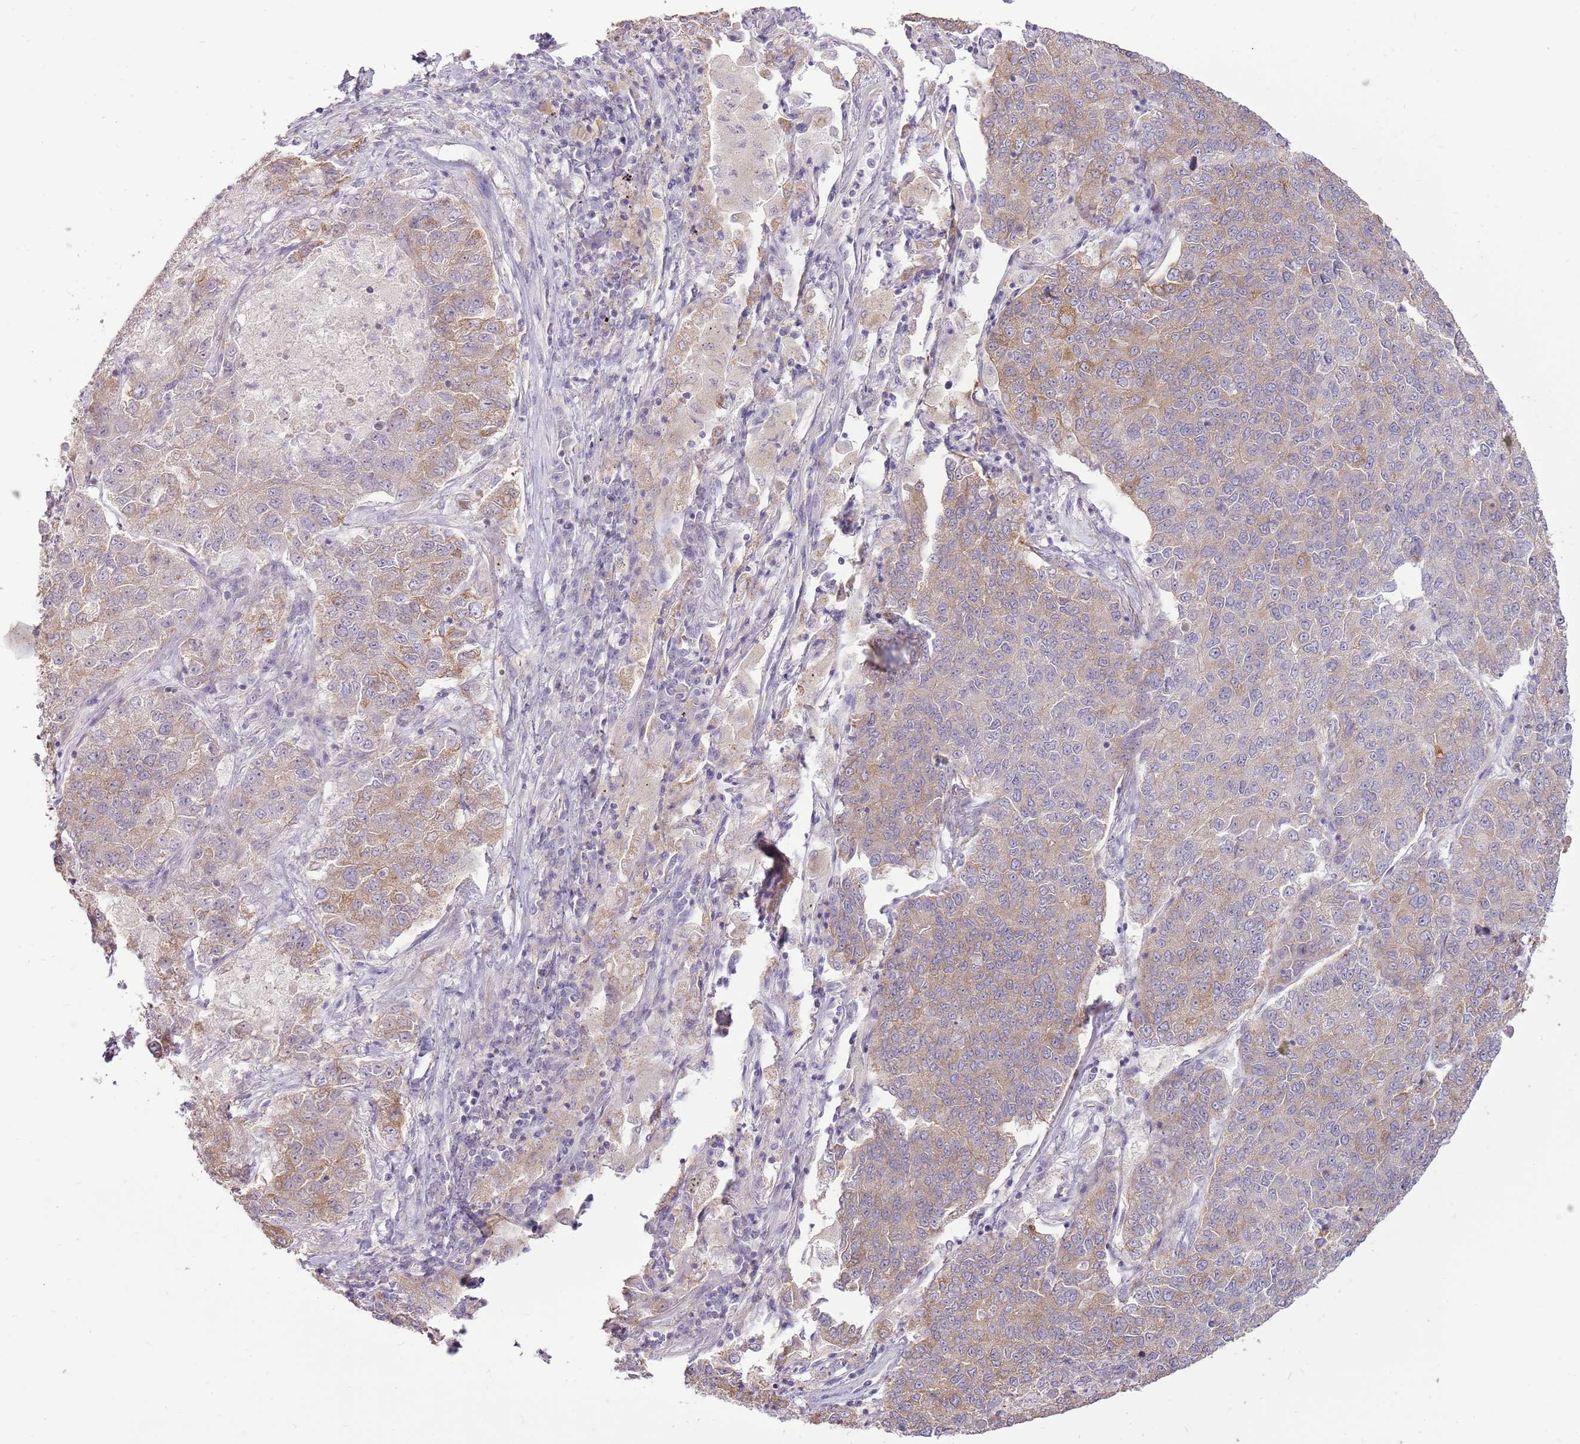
{"staining": {"intensity": "moderate", "quantity": "<25%", "location": "cytoplasmic/membranous"}, "tissue": "lung cancer", "cell_type": "Tumor cells", "image_type": "cancer", "snomed": [{"axis": "morphology", "description": "Adenocarcinoma, NOS"}, {"axis": "topography", "description": "Lung"}], "caption": "Lung cancer (adenocarcinoma) stained with a protein marker shows moderate staining in tumor cells.", "gene": "UGGT2", "patient": {"sex": "male", "age": 49}}